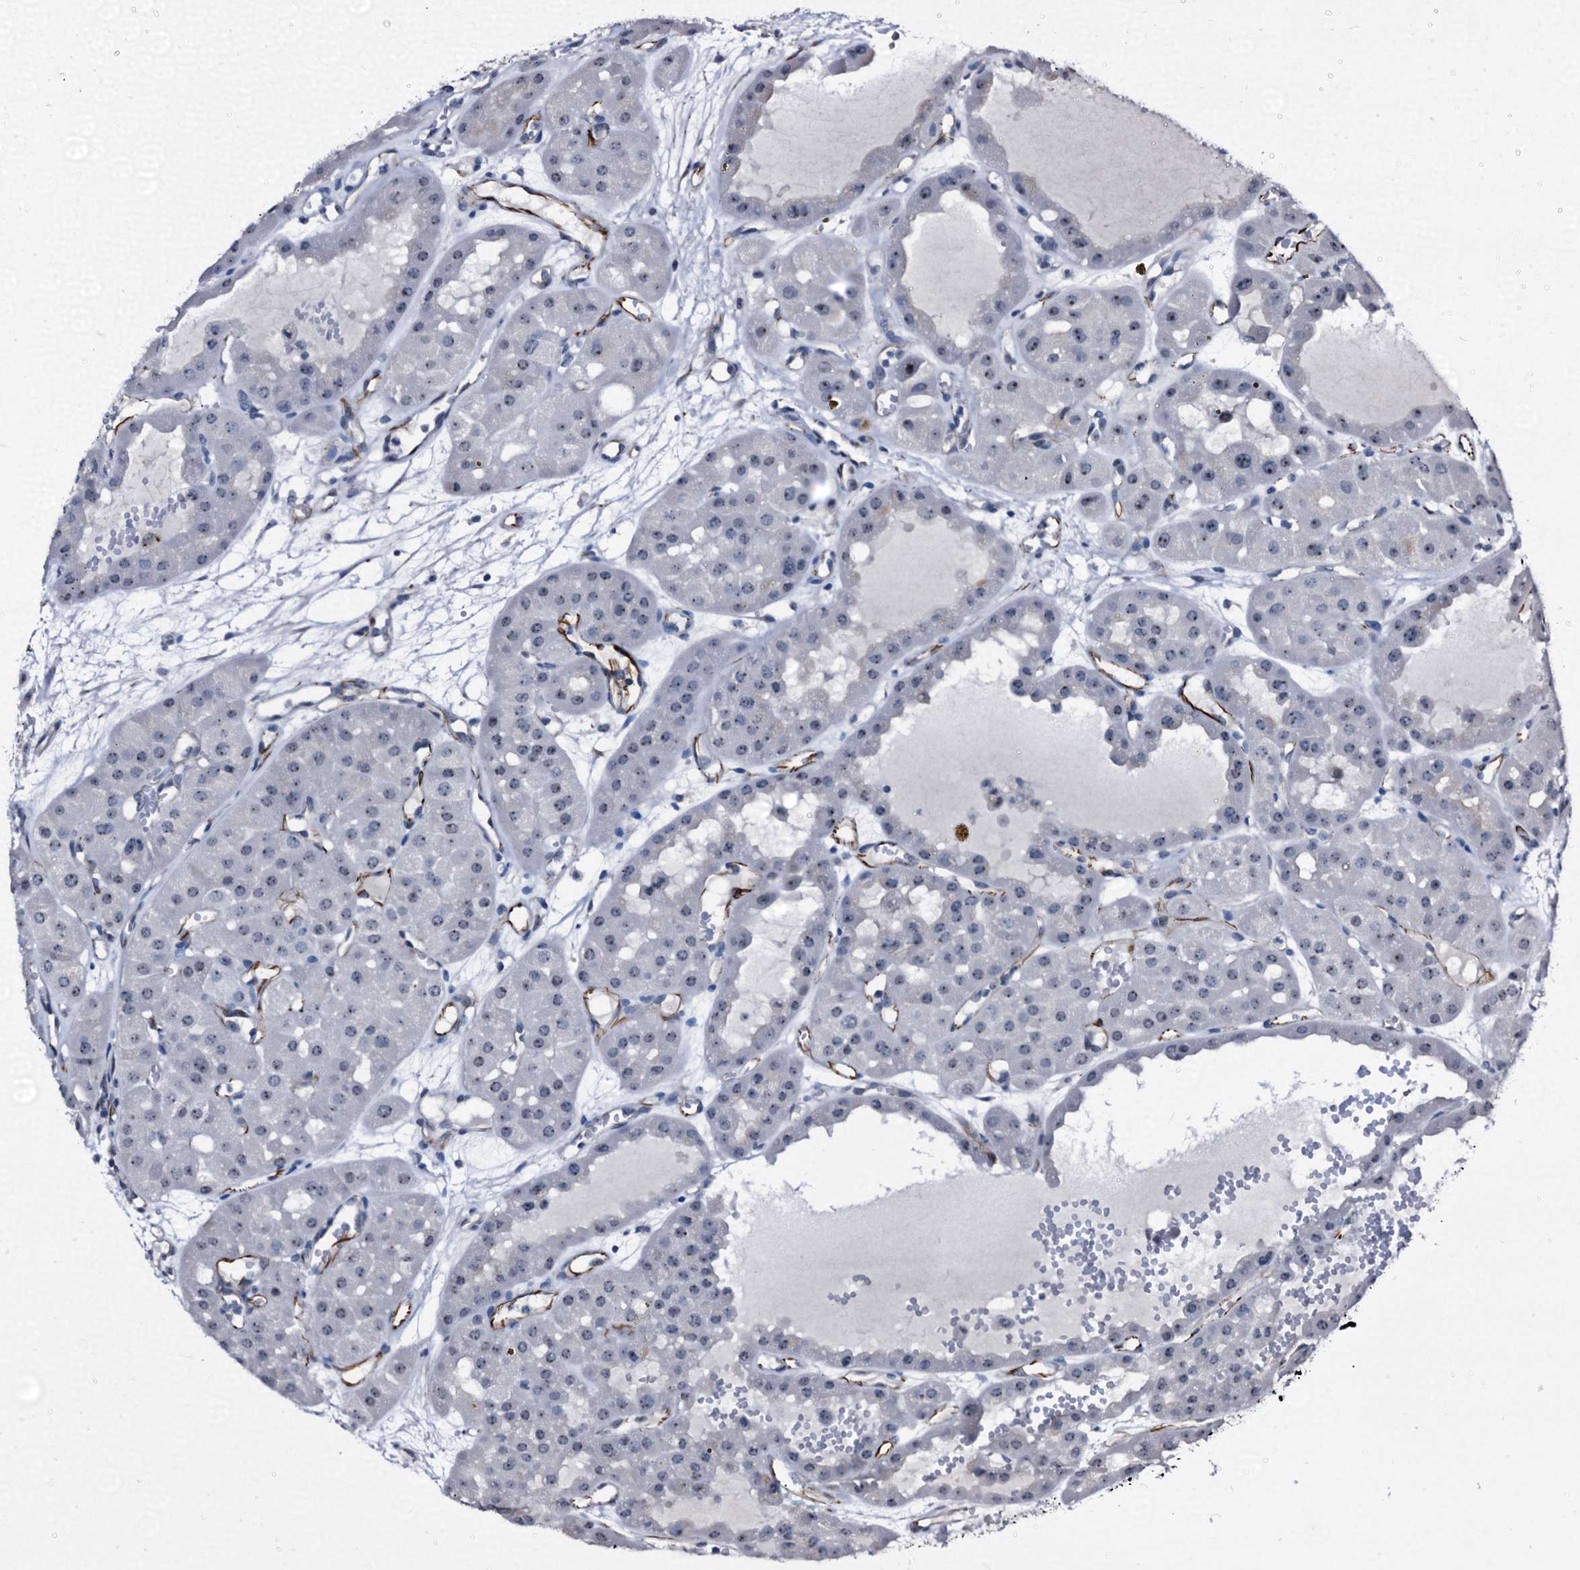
{"staining": {"intensity": "weak", "quantity": ">75%", "location": "nuclear"}, "tissue": "renal cancer", "cell_type": "Tumor cells", "image_type": "cancer", "snomed": [{"axis": "morphology", "description": "Carcinoma, NOS"}, {"axis": "topography", "description": "Kidney"}], "caption": "Renal cancer tissue demonstrates weak nuclear staining in about >75% of tumor cells", "gene": "EMG1", "patient": {"sex": "female", "age": 75}}